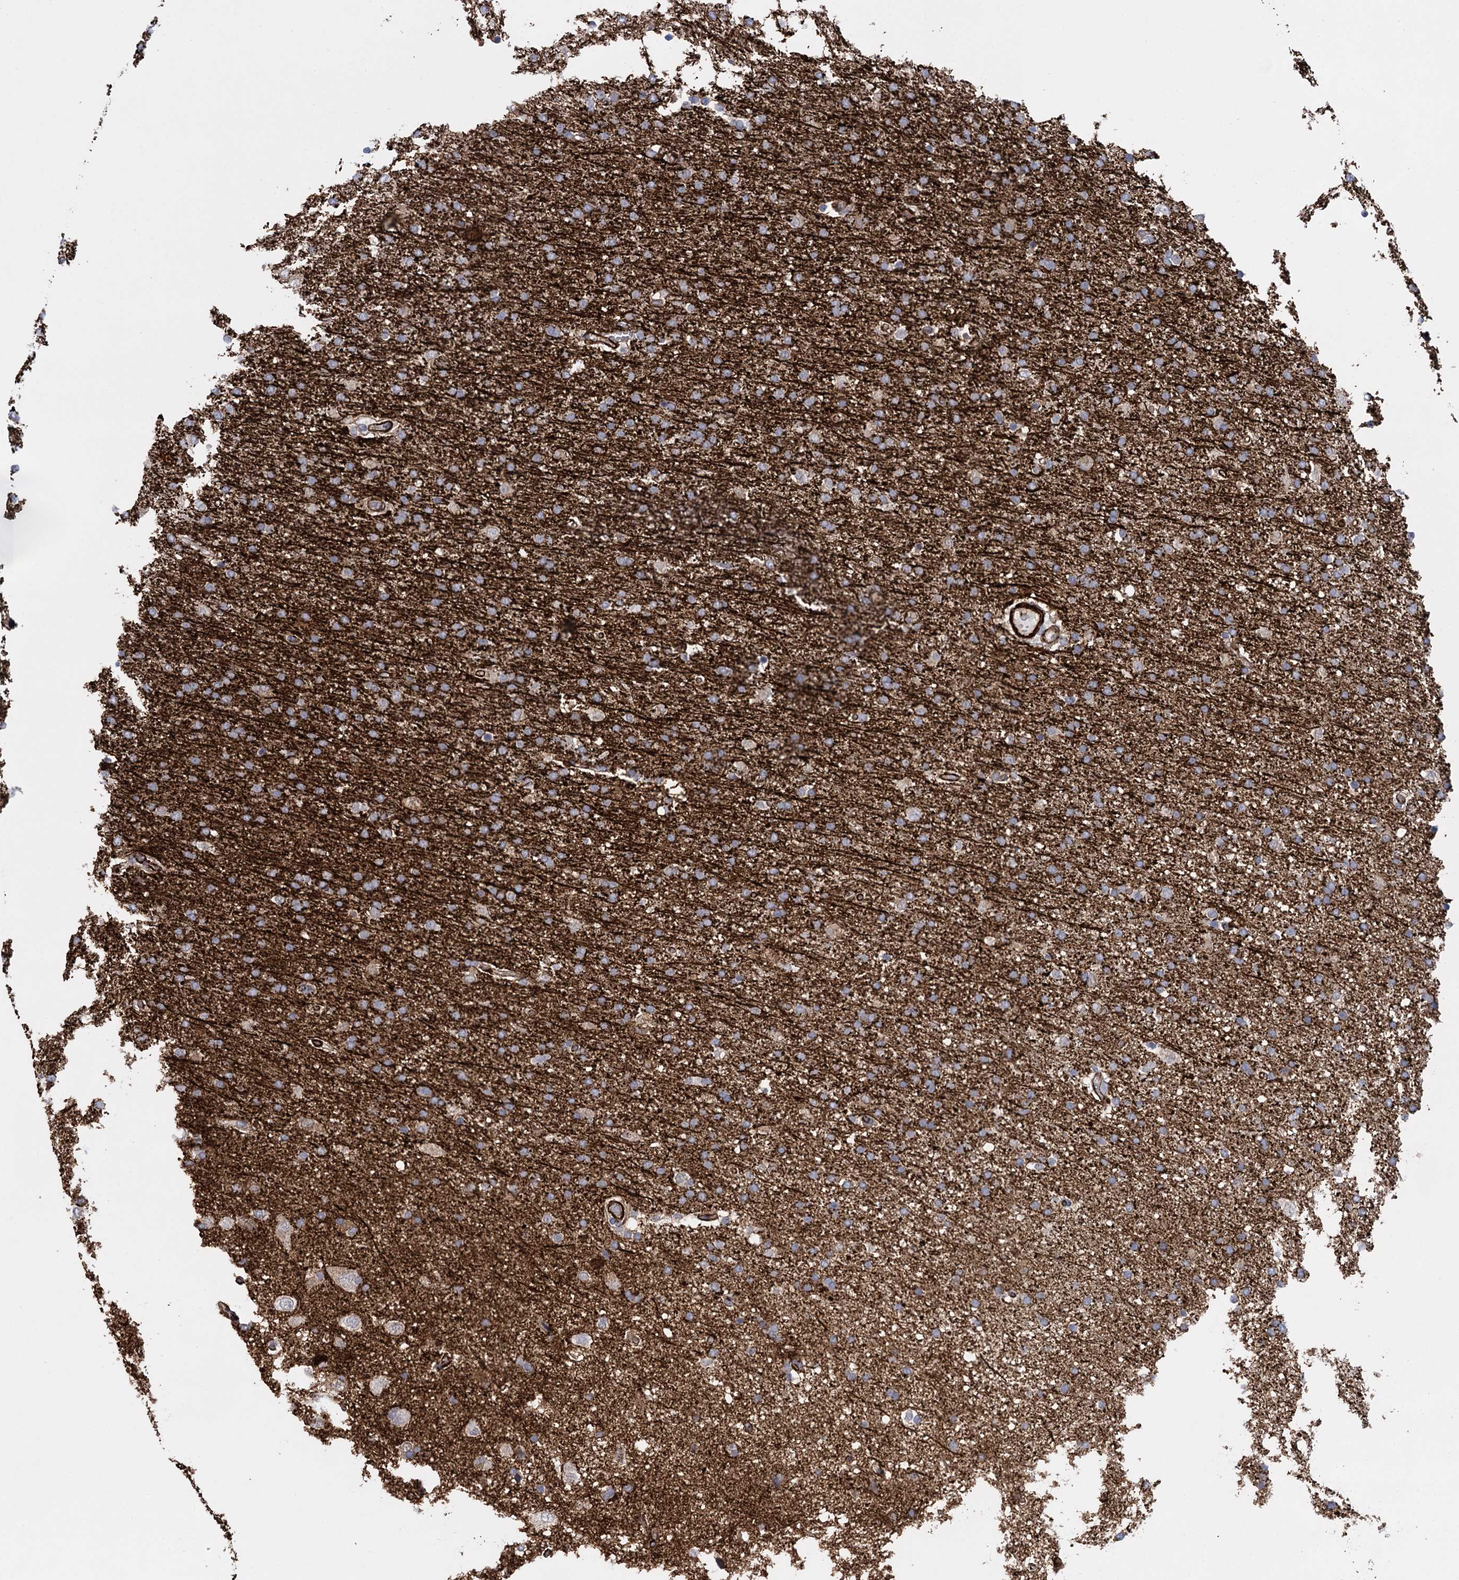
{"staining": {"intensity": "weak", "quantity": "25%-75%", "location": "cytoplasmic/membranous"}, "tissue": "glioma", "cell_type": "Tumor cells", "image_type": "cancer", "snomed": [{"axis": "morphology", "description": "Glioma, malignant, High grade"}, {"axis": "topography", "description": "Brain"}], "caption": "An image showing weak cytoplasmic/membranous expression in about 25%-75% of tumor cells in malignant high-grade glioma, as visualized by brown immunohistochemical staining.", "gene": "SNCG", "patient": {"sex": "male", "age": 72}}